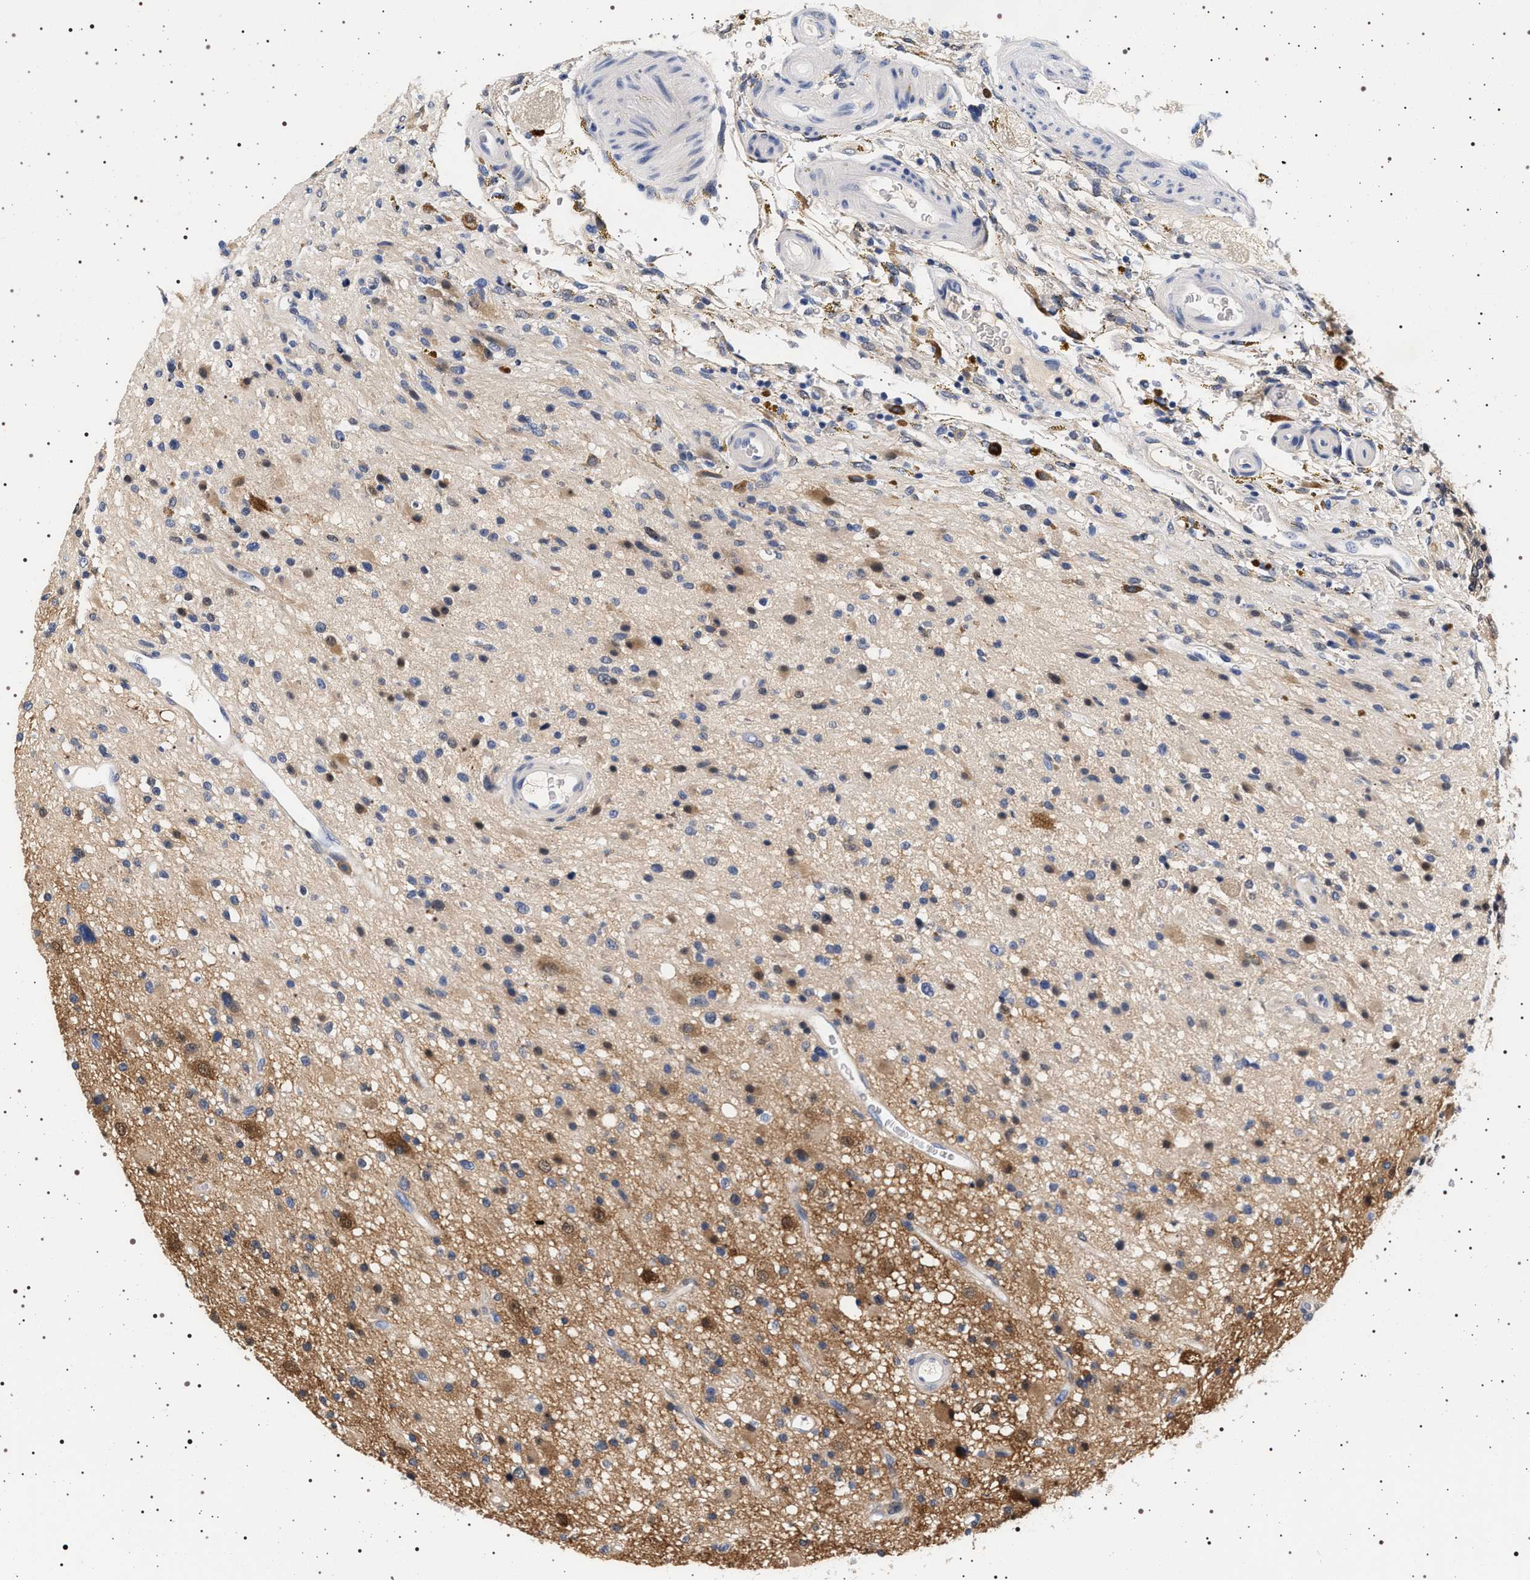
{"staining": {"intensity": "weak", "quantity": "<25%", "location": "cytoplasmic/membranous"}, "tissue": "glioma", "cell_type": "Tumor cells", "image_type": "cancer", "snomed": [{"axis": "morphology", "description": "Glioma, malignant, High grade"}, {"axis": "topography", "description": "Brain"}], "caption": "This is a photomicrograph of IHC staining of malignant glioma (high-grade), which shows no positivity in tumor cells.", "gene": "MAPK10", "patient": {"sex": "male", "age": 33}}